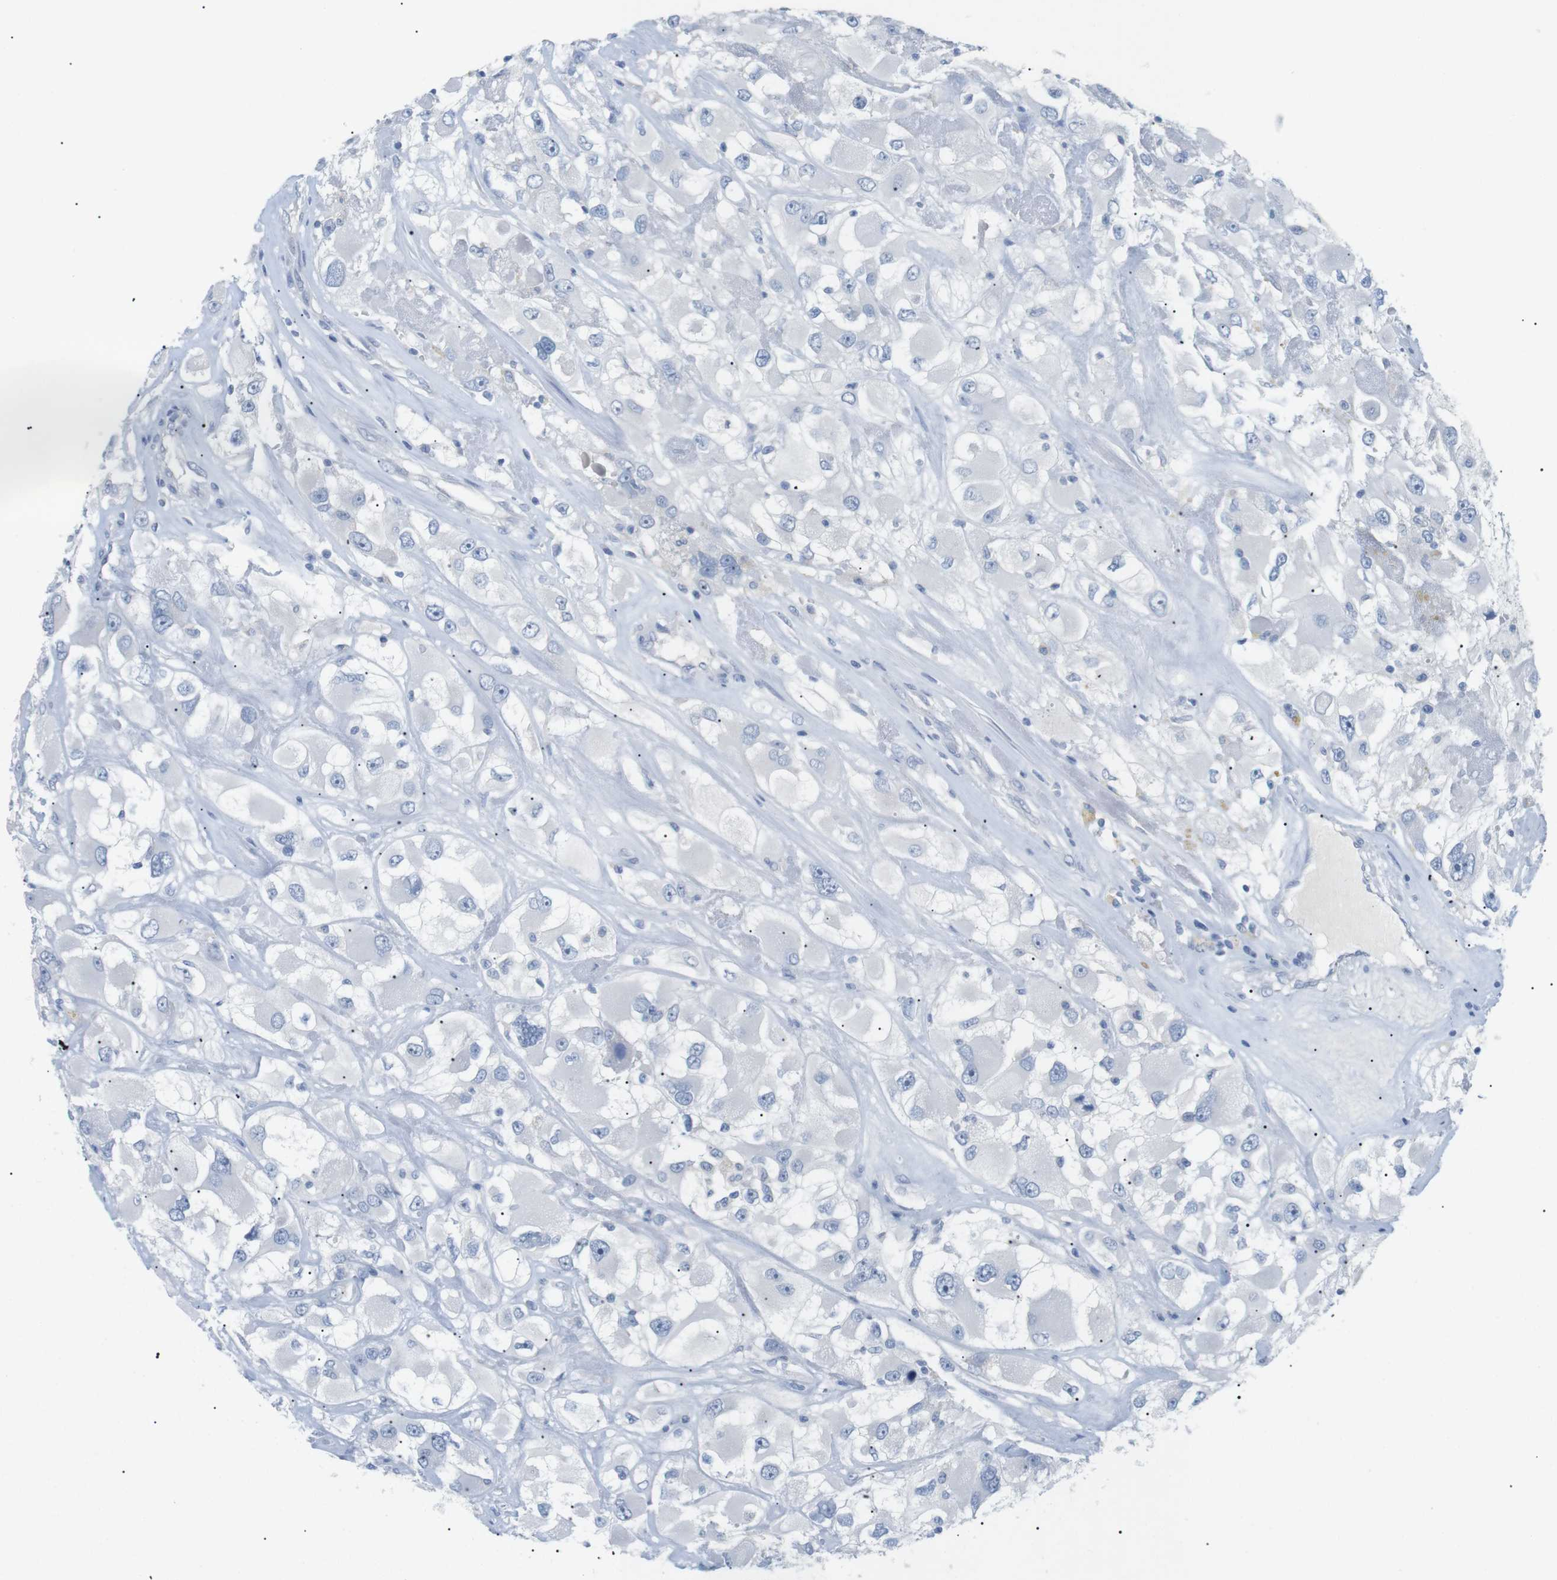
{"staining": {"intensity": "negative", "quantity": "none", "location": "none"}, "tissue": "renal cancer", "cell_type": "Tumor cells", "image_type": "cancer", "snomed": [{"axis": "morphology", "description": "Adenocarcinoma, NOS"}, {"axis": "topography", "description": "Kidney"}], "caption": "Renal cancer was stained to show a protein in brown. There is no significant staining in tumor cells.", "gene": "HBG2", "patient": {"sex": "female", "age": 52}}